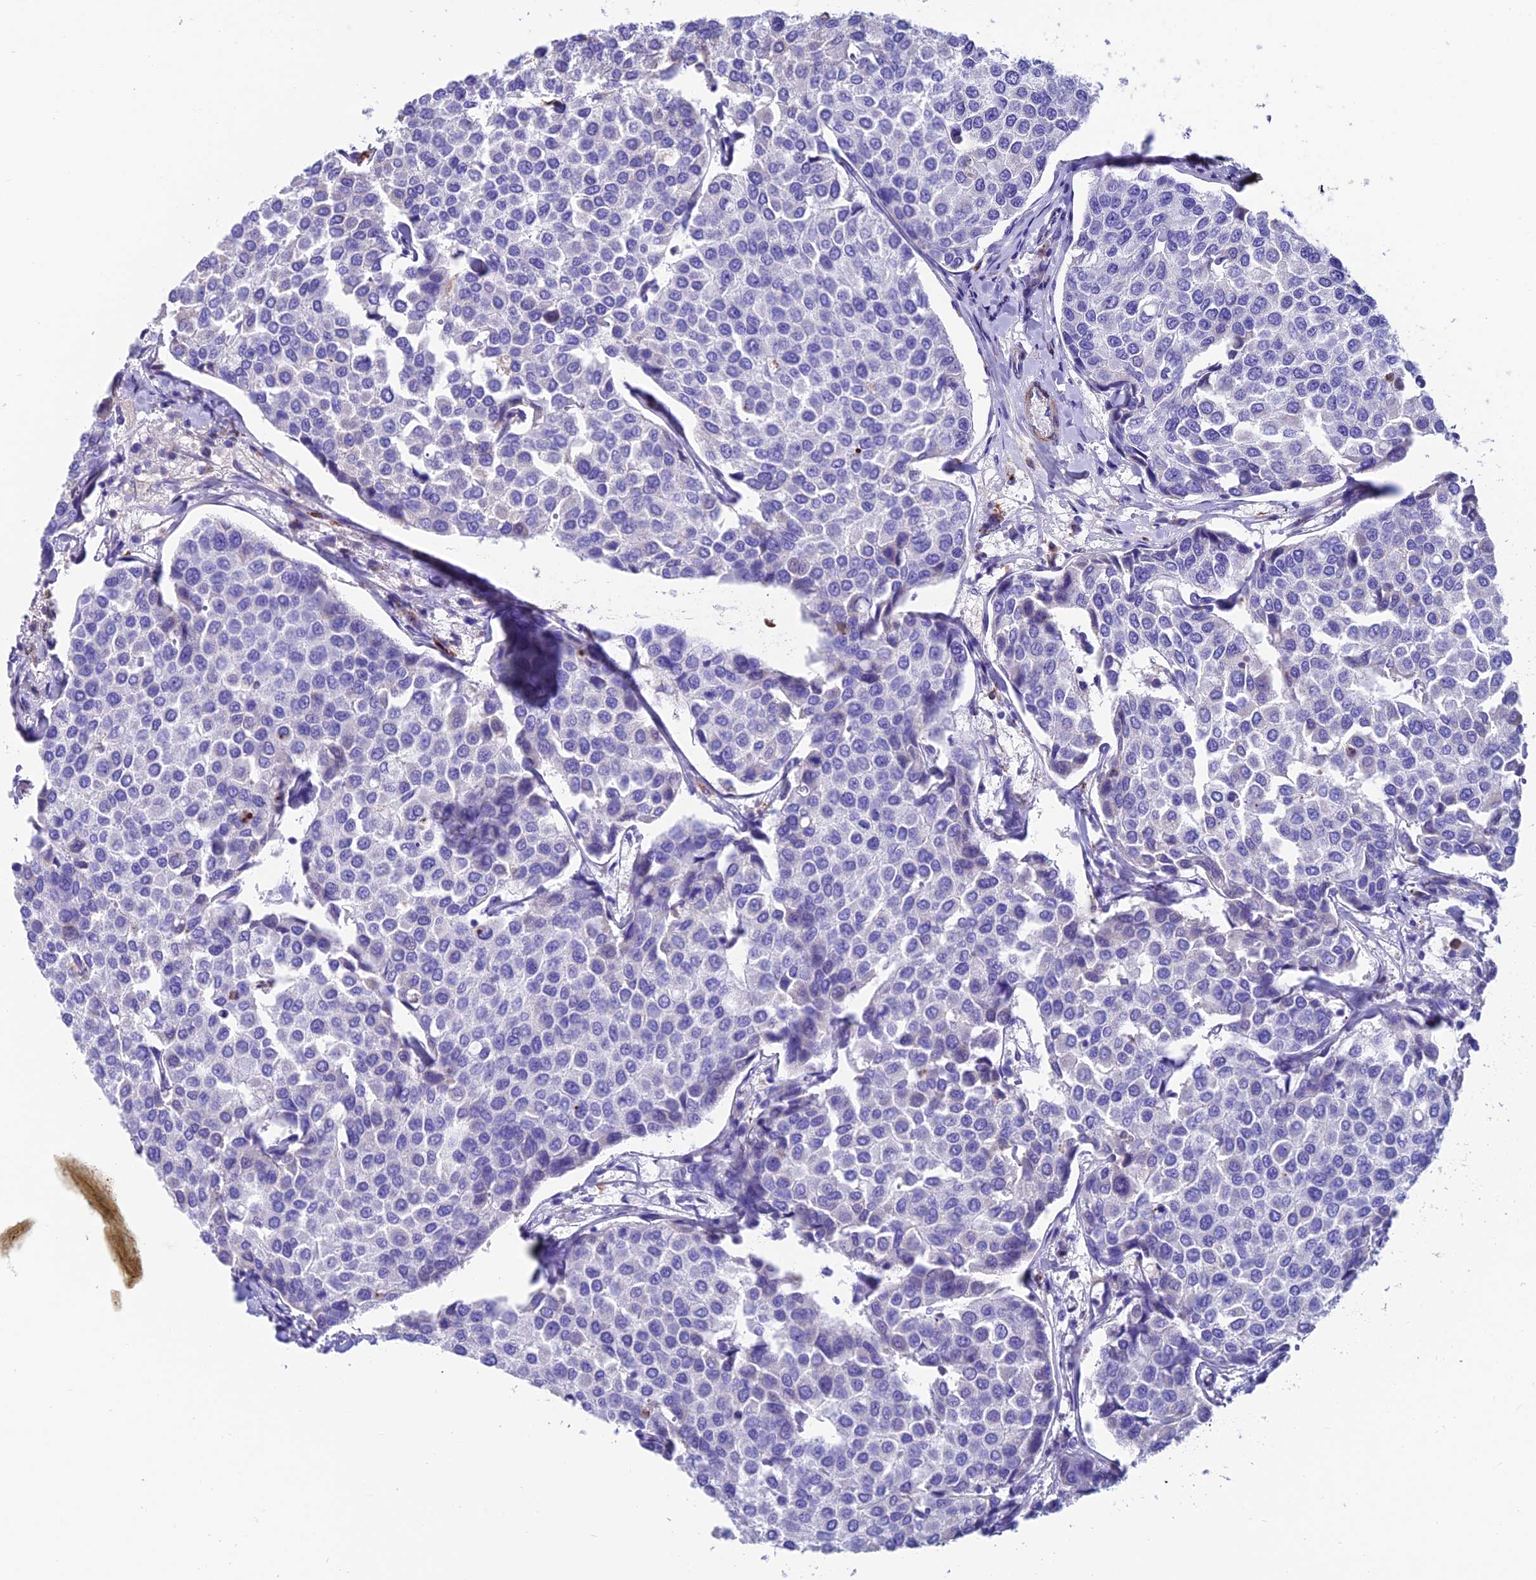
{"staining": {"intensity": "negative", "quantity": "none", "location": "none"}, "tissue": "breast cancer", "cell_type": "Tumor cells", "image_type": "cancer", "snomed": [{"axis": "morphology", "description": "Duct carcinoma"}, {"axis": "topography", "description": "Breast"}], "caption": "A micrograph of human breast cancer (intraductal carcinoma) is negative for staining in tumor cells.", "gene": "GNG11", "patient": {"sex": "female", "age": 55}}